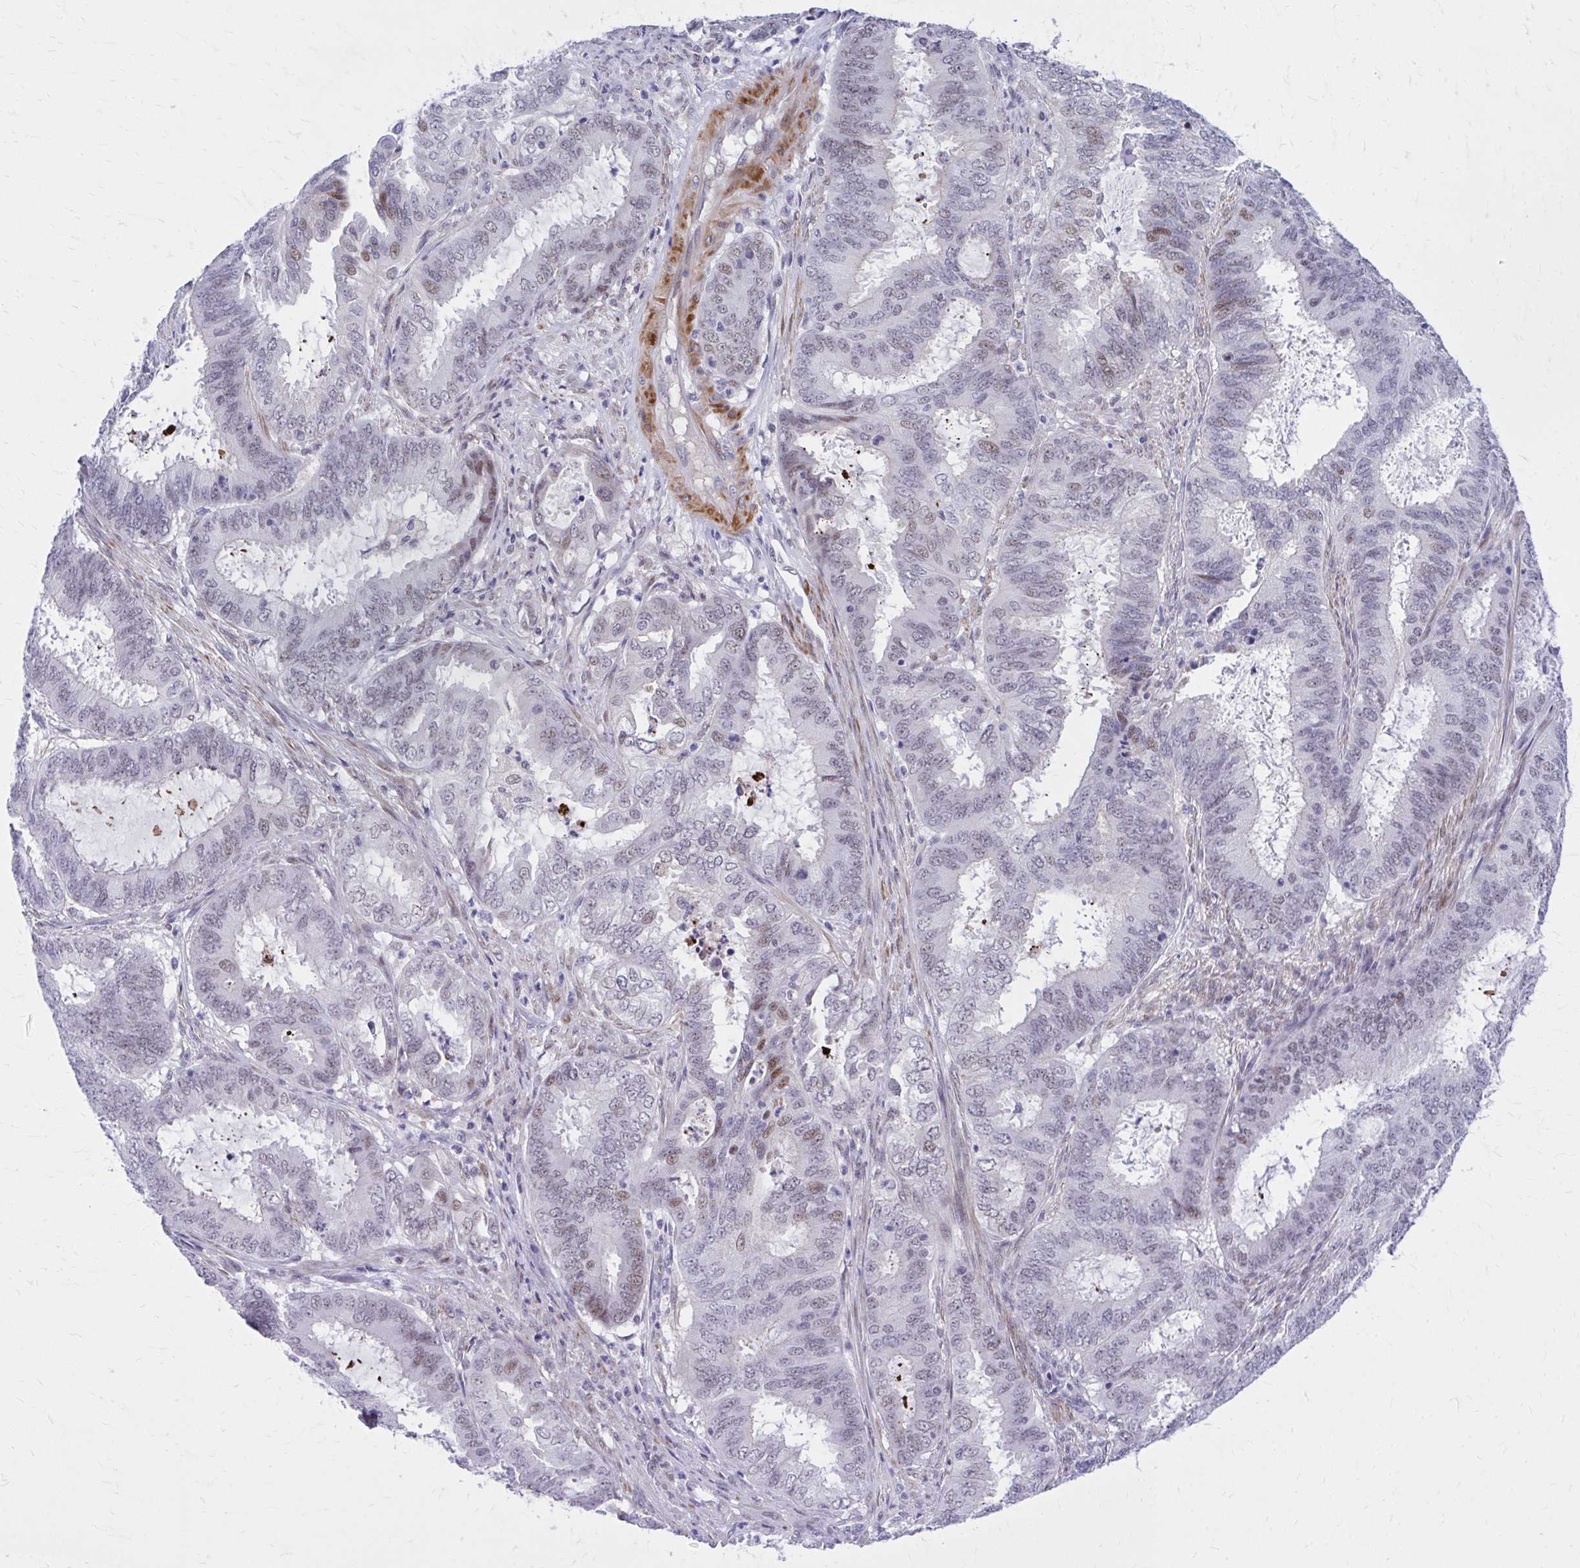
{"staining": {"intensity": "weak", "quantity": "25%-75%", "location": "nuclear"}, "tissue": "endometrial cancer", "cell_type": "Tumor cells", "image_type": "cancer", "snomed": [{"axis": "morphology", "description": "Adenocarcinoma, NOS"}, {"axis": "topography", "description": "Endometrium"}], "caption": "Immunohistochemistry (DAB (3,3'-diaminobenzidine)) staining of adenocarcinoma (endometrial) exhibits weak nuclear protein positivity in approximately 25%-75% of tumor cells.", "gene": "ZBTB25", "patient": {"sex": "female", "age": 51}}